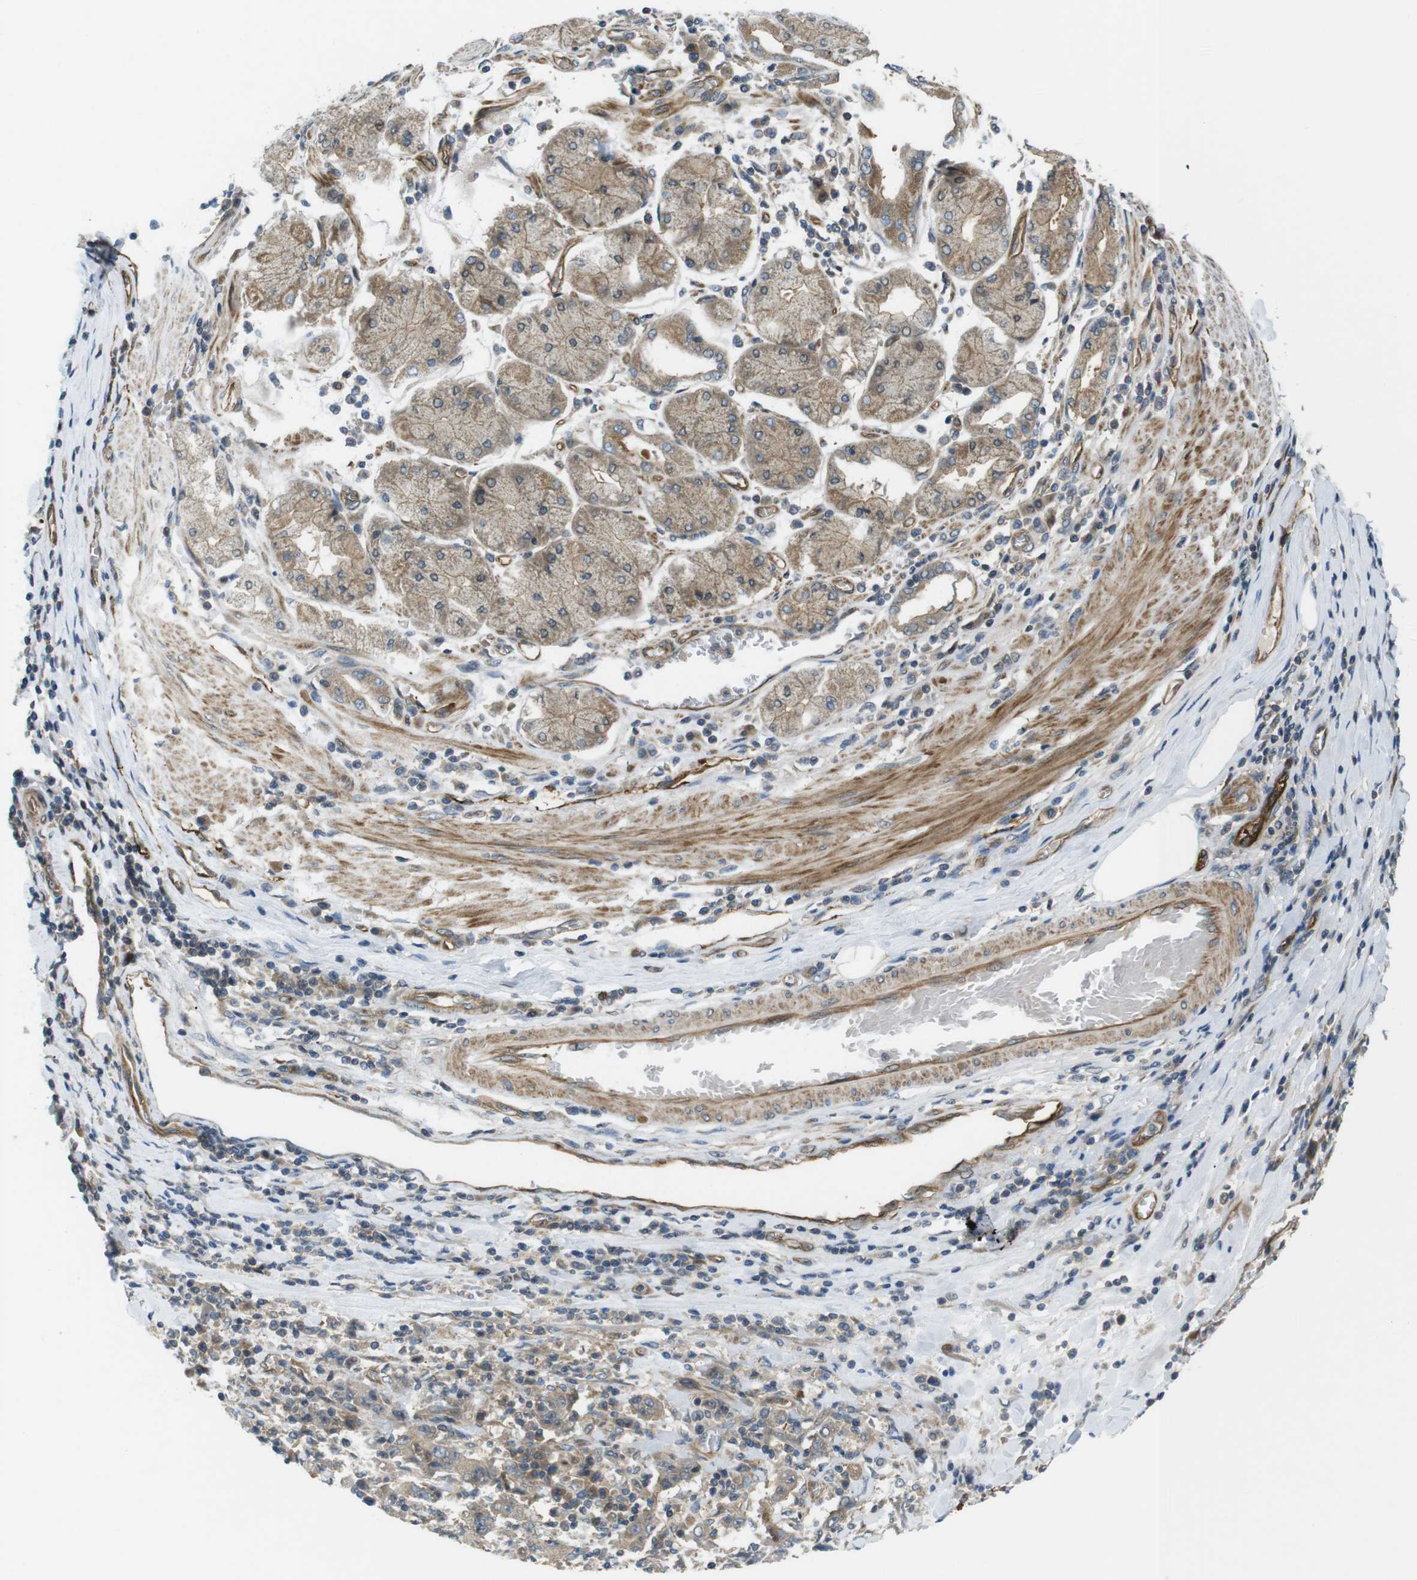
{"staining": {"intensity": "weak", "quantity": ">75%", "location": "cytoplasmic/membranous"}, "tissue": "stomach cancer", "cell_type": "Tumor cells", "image_type": "cancer", "snomed": [{"axis": "morphology", "description": "Normal tissue, NOS"}, {"axis": "morphology", "description": "Adenocarcinoma, NOS"}, {"axis": "topography", "description": "Stomach, upper"}, {"axis": "topography", "description": "Stomach"}], "caption": "Human stomach cancer stained with a protein marker exhibits weak staining in tumor cells.", "gene": "TSC1", "patient": {"sex": "male", "age": 59}}